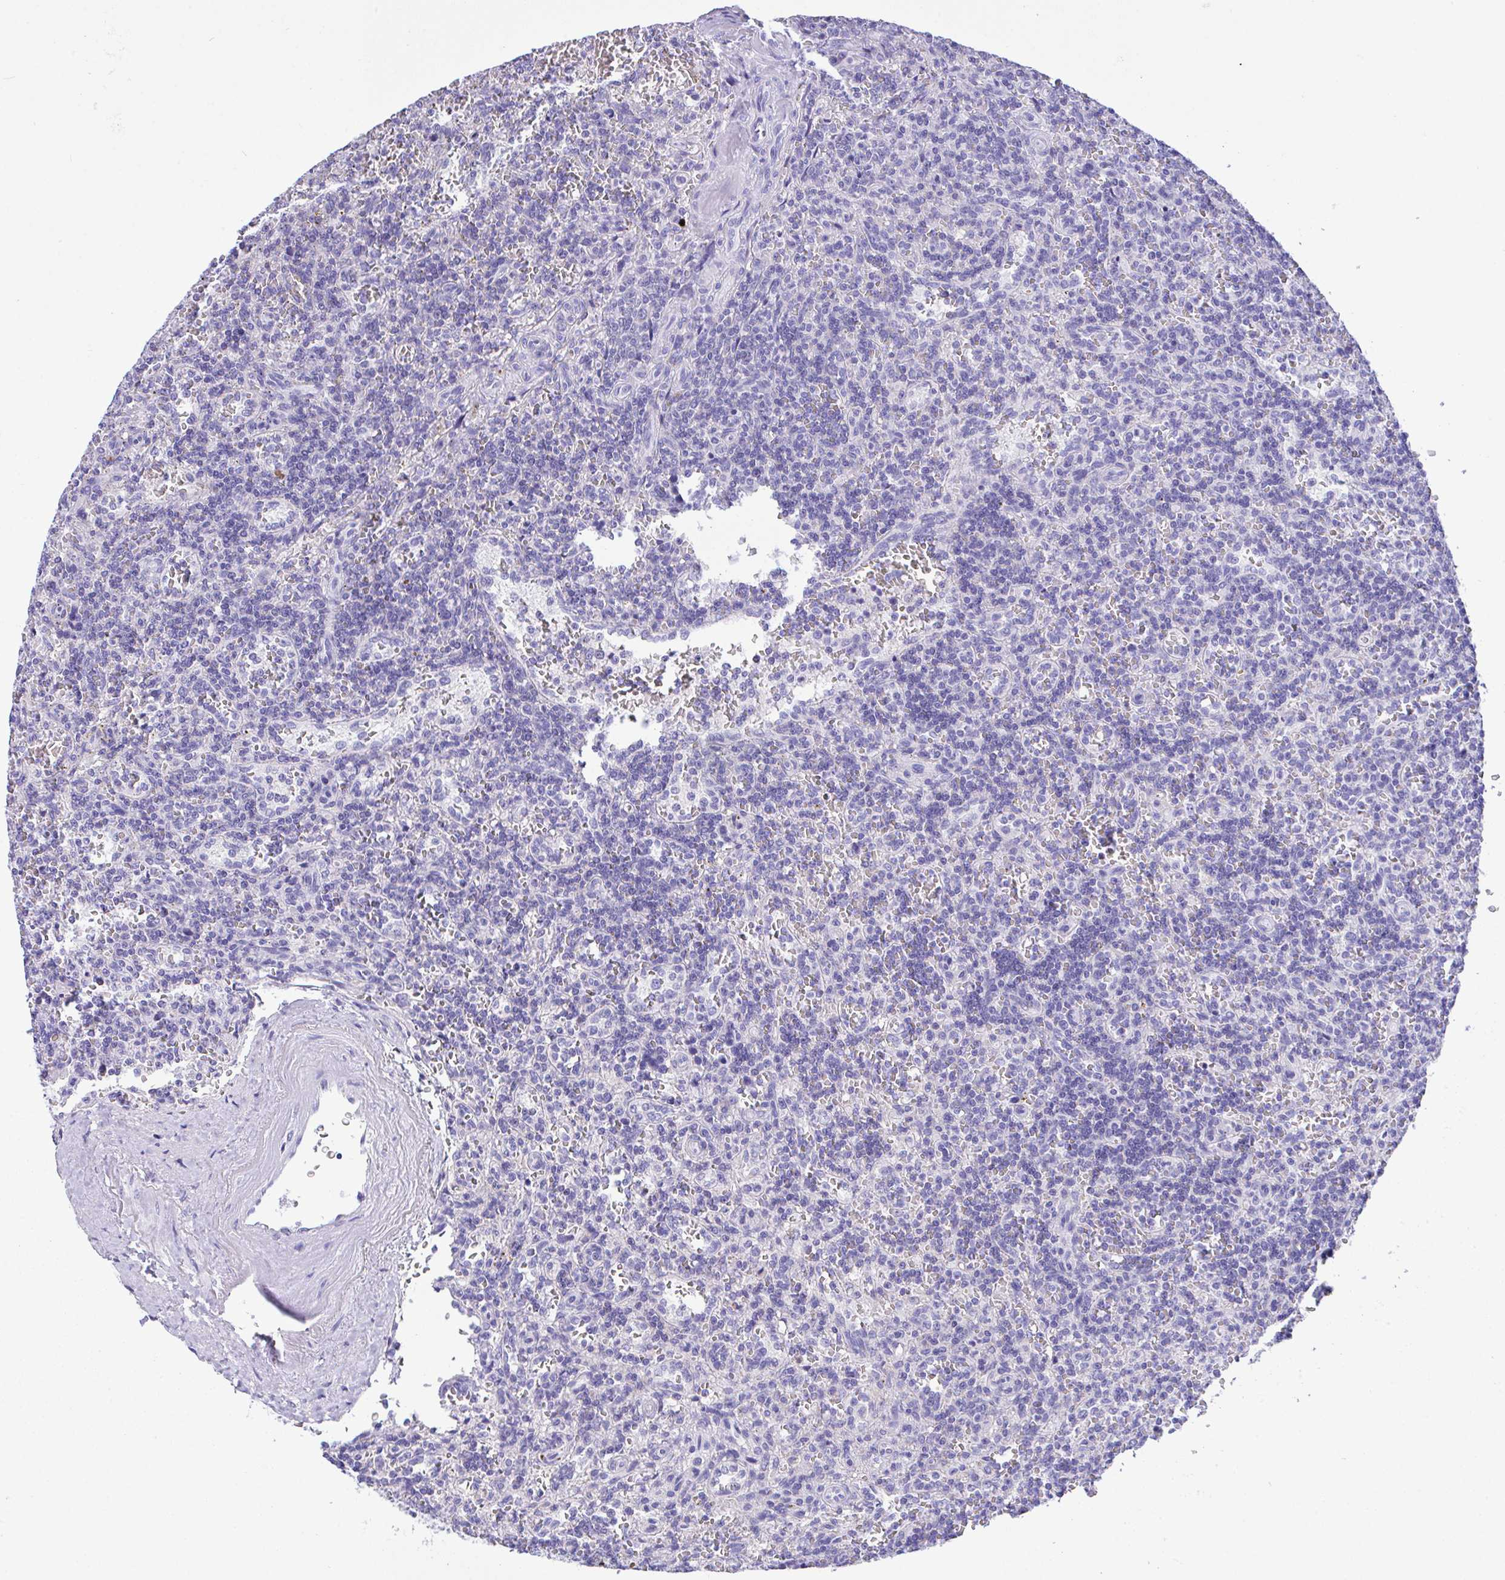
{"staining": {"intensity": "negative", "quantity": "none", "location": "none"}, "tissue": "lymphoma", "cell_type": "Tumor cells", "image_type": "cancer", "snomed": [{"axis": "morphology", "description": "Malignant lymphoma, non-Hodgkin's type, Low grade"}, {"axis": "topography", "description": "Spleen"}], "caption": "Low-grade malignant lymphoma, non-Hodgkin's type was stained to show a protein in brown. There is no significant expression in tumor cells. Nuclei are stained in blue.", "gene": "NLRP8", "patient": {"sex": "male", "age": 73}}